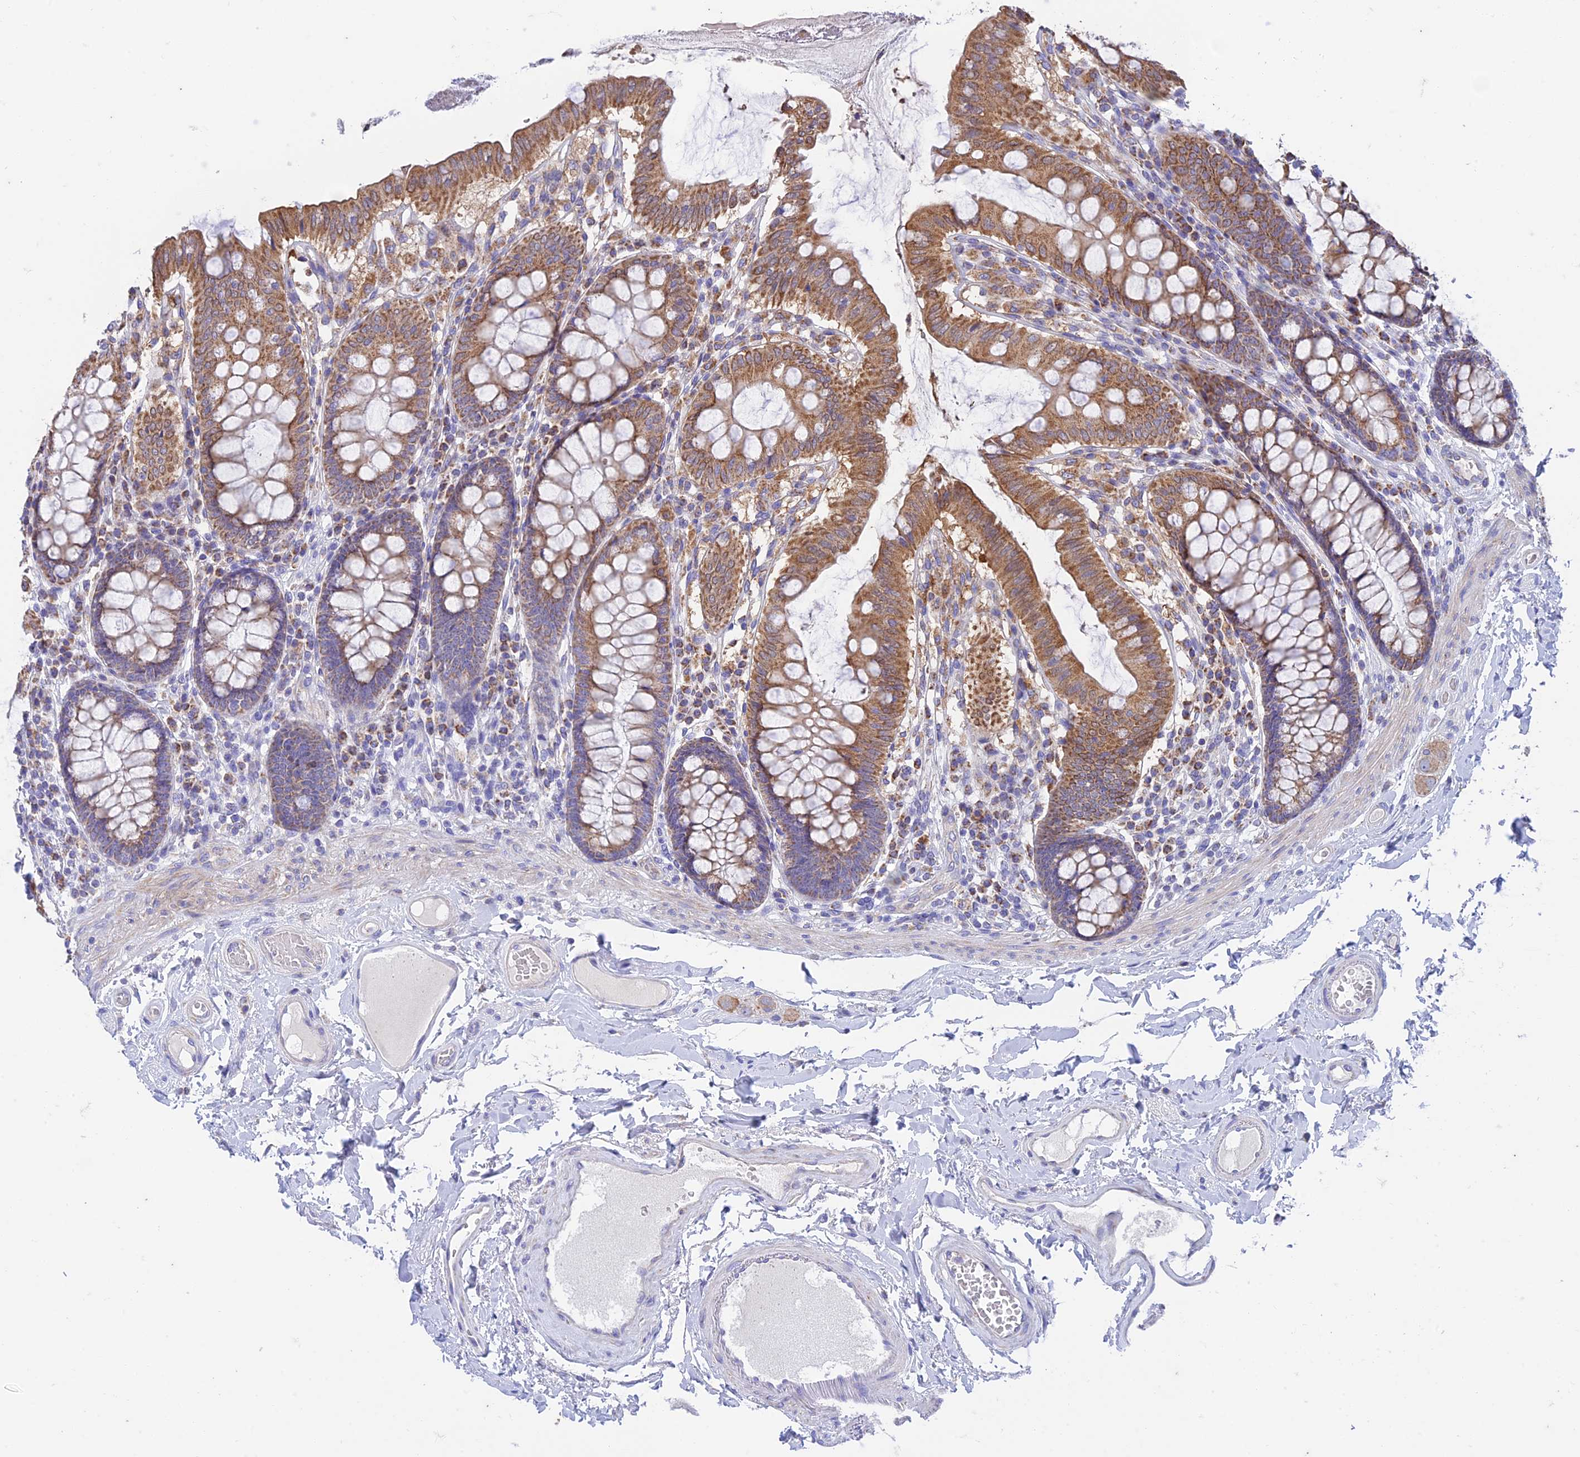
{"staining": {"intensity": "negative", "quantity": "none", "location": "none"}, "tissue": "colon", "cell_type": "Endothelial cells", "image_type": "normal", "snomed": [{"axis": "morphology", "description": "Normal tissue, NOS"}, {"axis": "topography", "description": "Colon"}], "caption": "DAB (3,3'-diaminobenzidine) immunohistochemical staining of normal human colon demonstrates no significant staining in endothelial cells. (Brightfield microscopy of DAB (3,3'-diaminobenzidine) immunohistochemistry at high magnification).", "gene": "ZNF181", "patient": {"sex": "male", "age": 84}}